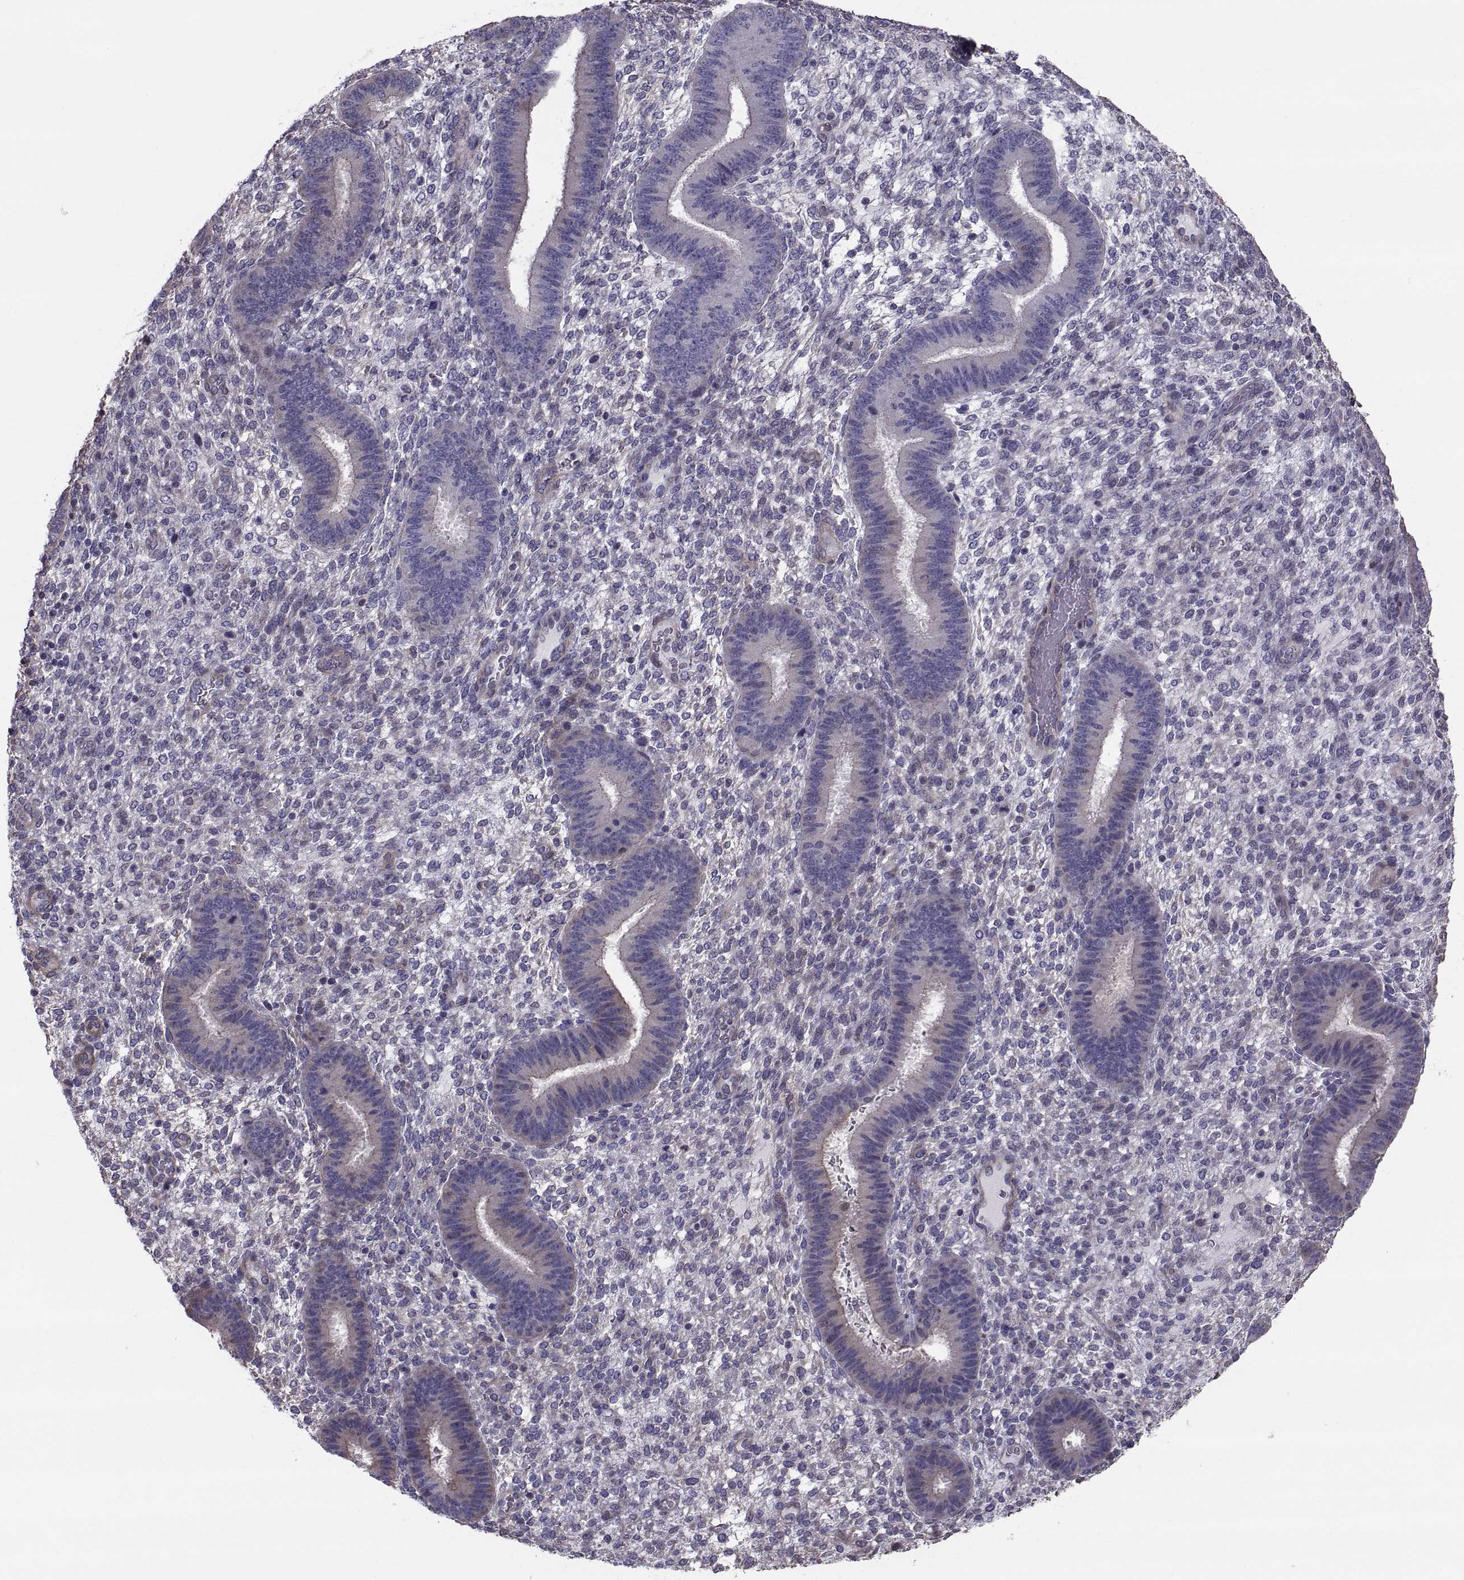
{"staining": {"intensity": "negative", "quantity": "none", "location": "none"}, "tissue": "endometrium", "cell_type": "Cells in endometrial stroma", "image_type": "normal", "snomed": [{"axis": "morphology", "description": "Normal tissue, NOS"}, {"axis": "topography", "description": "Endometrium"}], "caption": "DAB (3,3'-diaminobenzidine) immunohistochemical staining of unremarkable endometrium reveals no significant expression in cells in endometrial stroma.", "gene": "ANO1", "patient": {"sex": "female", "age": 39}}